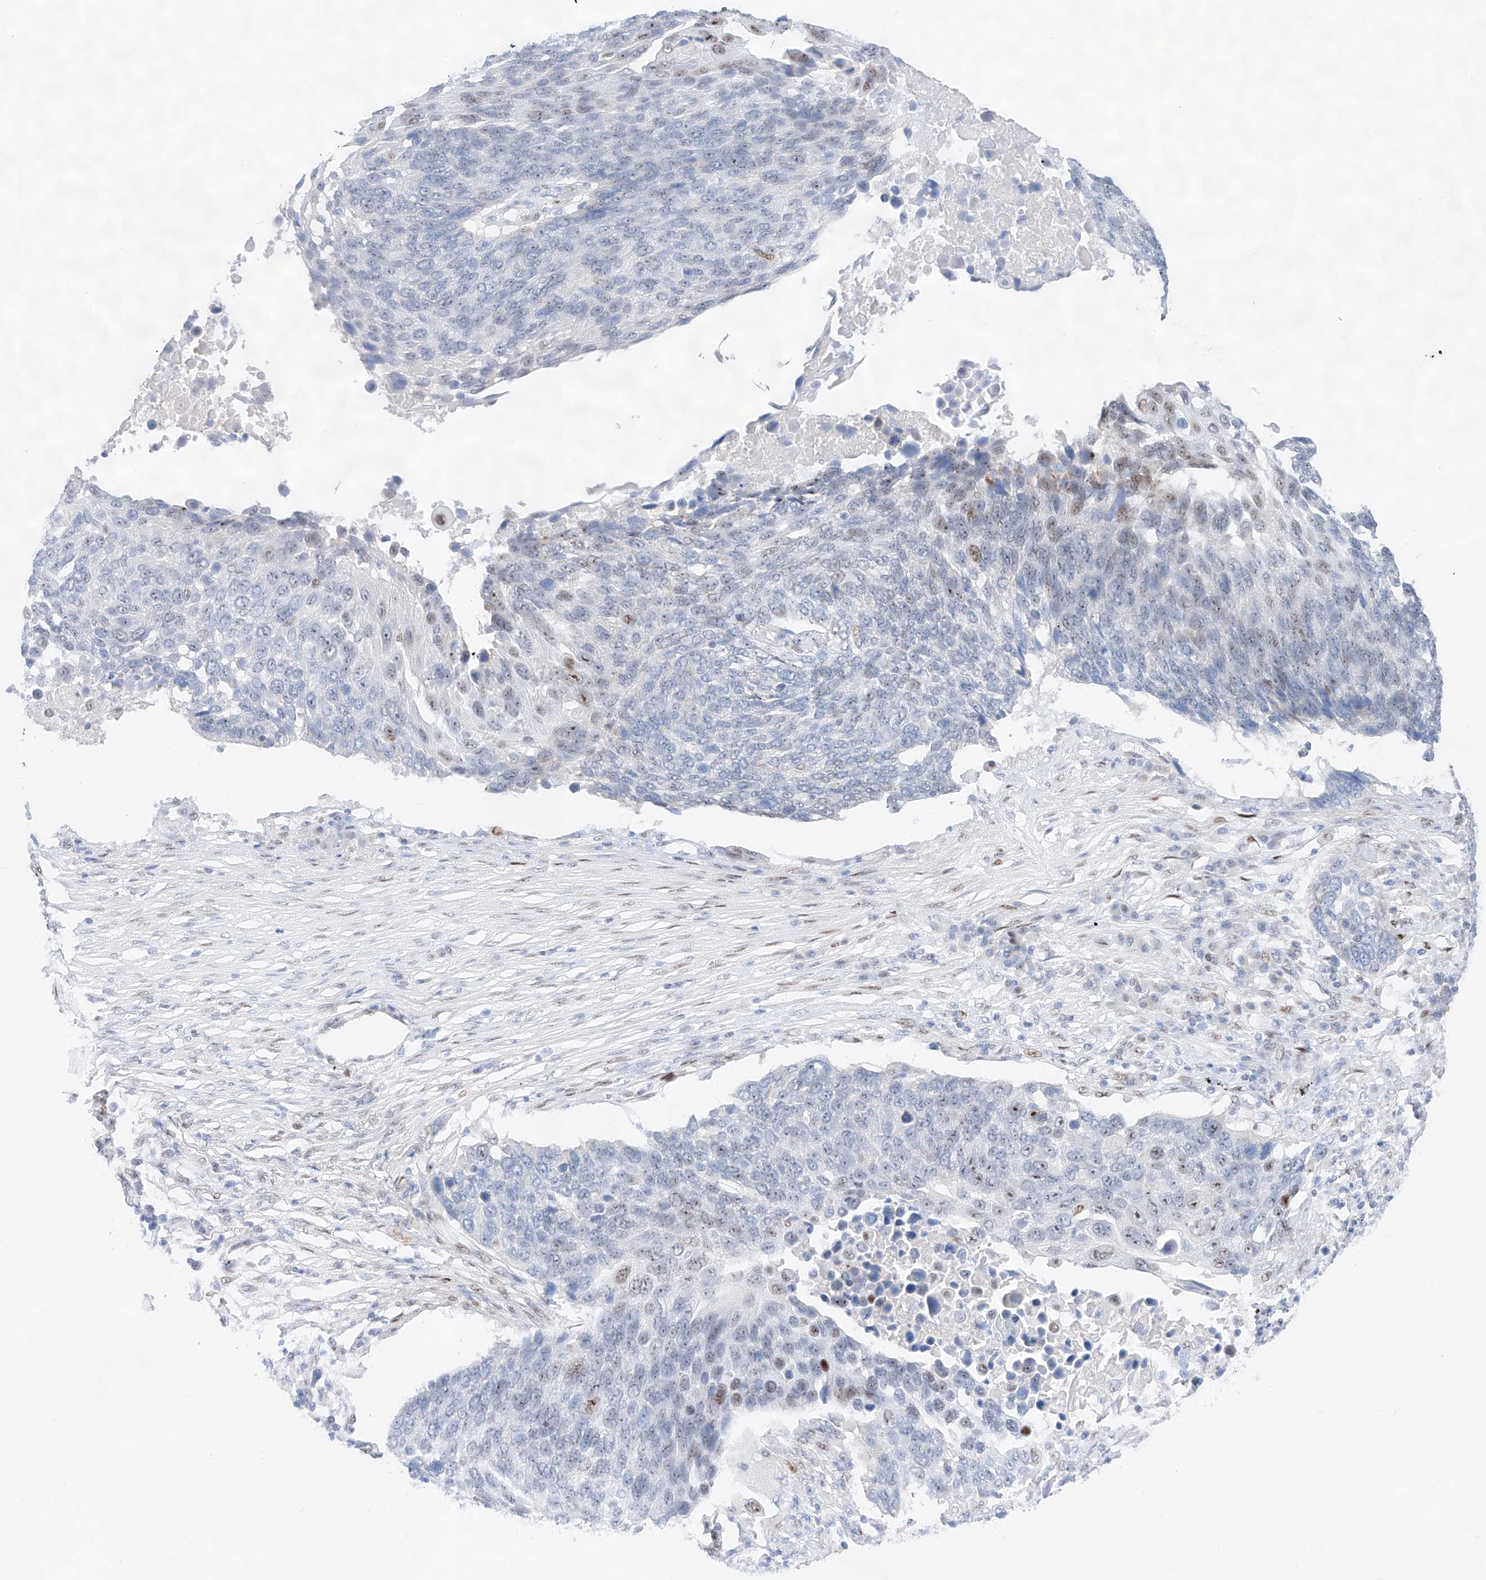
{"staining": {"intensity": "weak", "quantity": "25%-75%", "location": "nuclear"}, "tissue": "lung cancer", "cell_type": "Tumor cells", "image_type": "cancer", "snomed": [{"axis": "morphology", "description": "Squamous cell carcinoma, NOS"}, {"axis": "topography", "description": "Lung"}], "caption": "A brown stain highlights weak nuclear staining of a protein in lung cancer tumor cells.", "gene": "NT5C3B", "patient": {"sex": "male", "age": 66}}